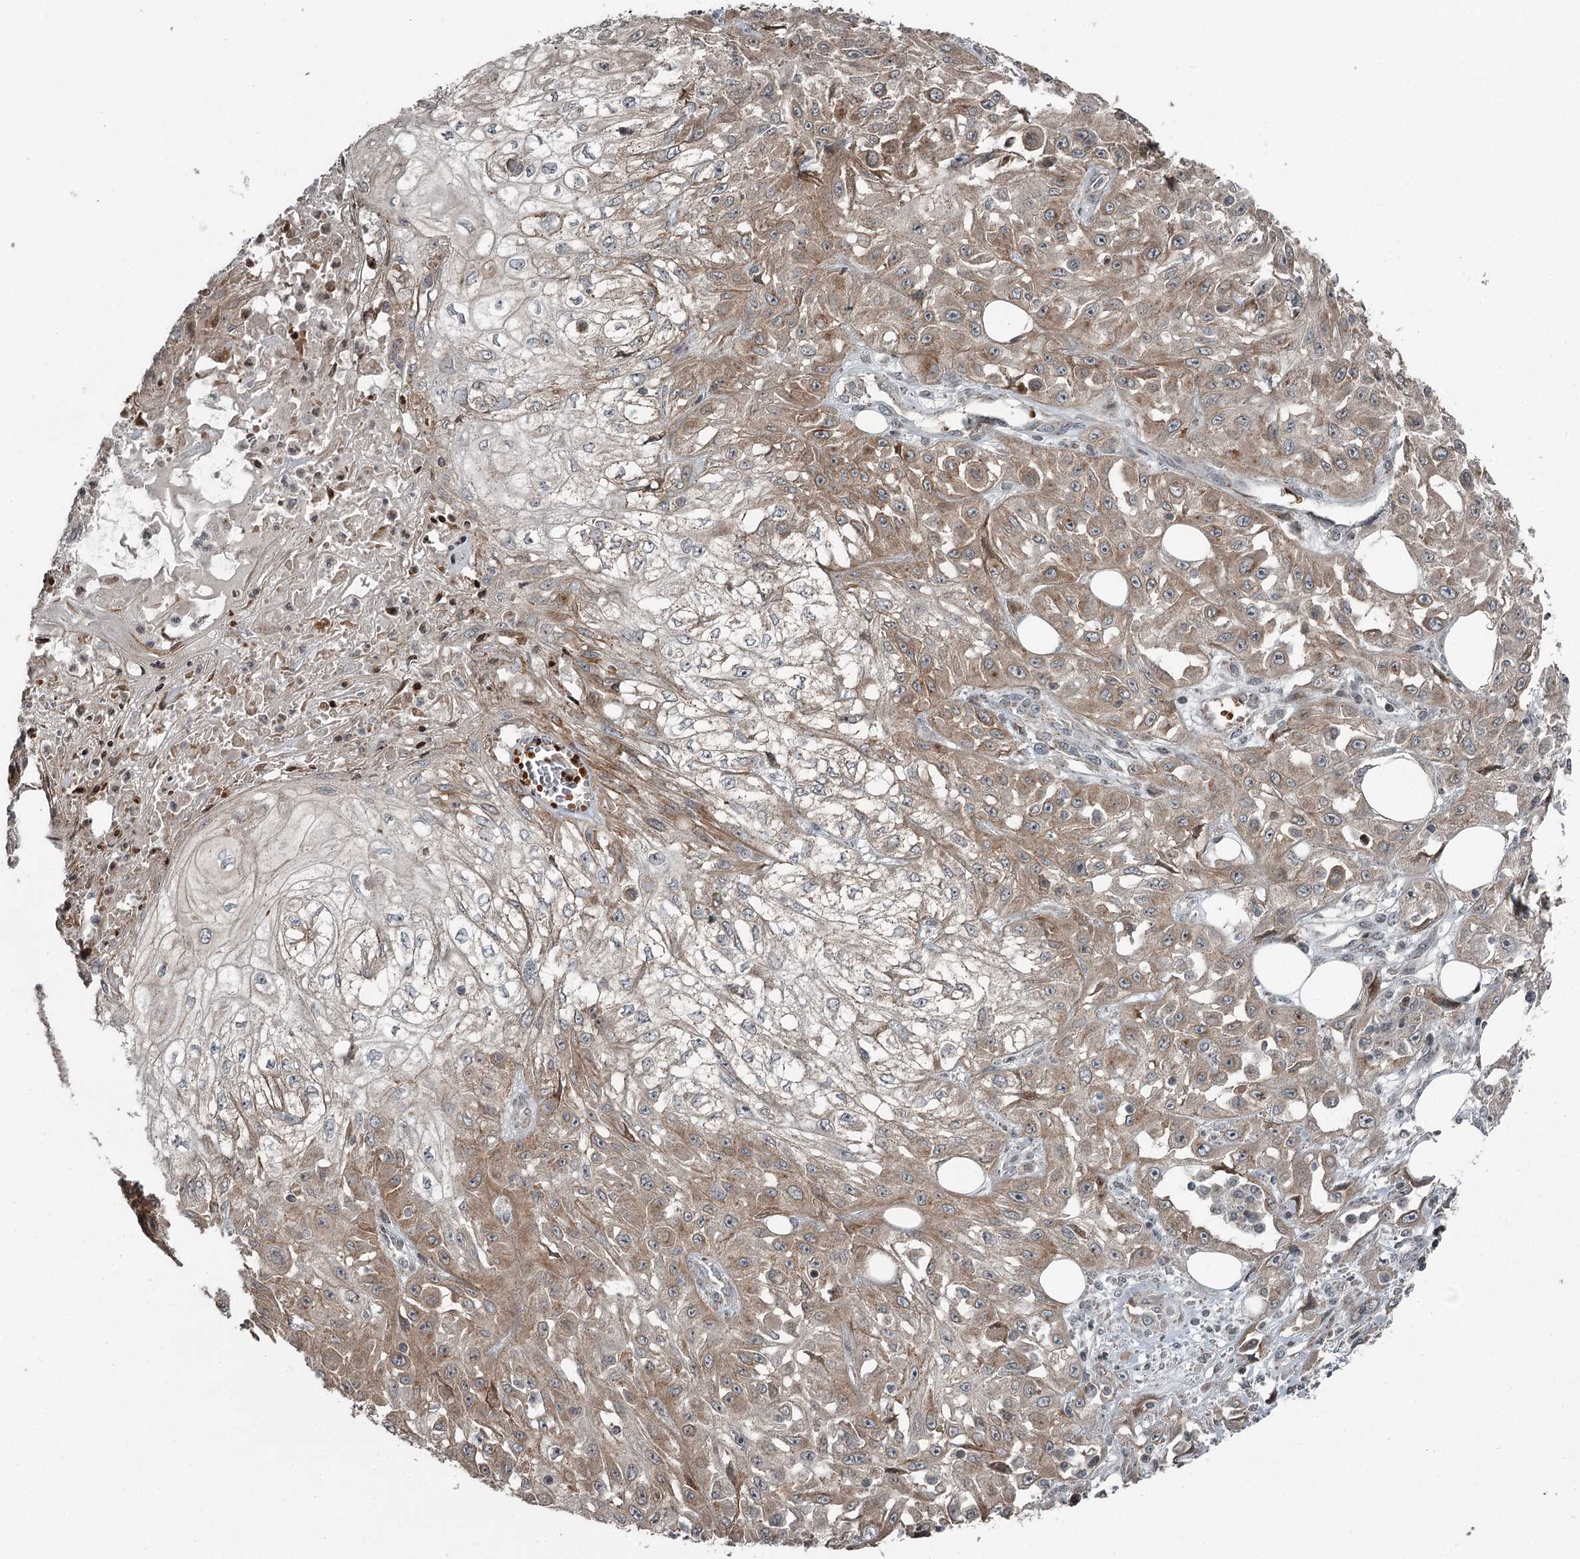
{"staining": {"intensity": "moderate", "quantity": ">75%", "location": "cytoplasmic/membranous"}, "tissue": "skin cancer", "cell_type": "Tumor cells", "image_type": "cancer", "snomed": [{"axis": "morphology", "description": "Squamous cell carcinoma, NOS"}, {"axis": "morphology", "description": "Squamous cell carcinoma, metastatic, NOS"}, {"axis": "topography", "description": "Skin"}, {"axis": "topography", "description": "Lymph node"}], "caption": "Tumor cells reveal moderate cytoplasmic/membranous staining in about >75% of cells in skin cancer (metastatic squamous cell carcinoma).", "gene": "RASSF8", "patient": {"sex": "male", "age": 75}}